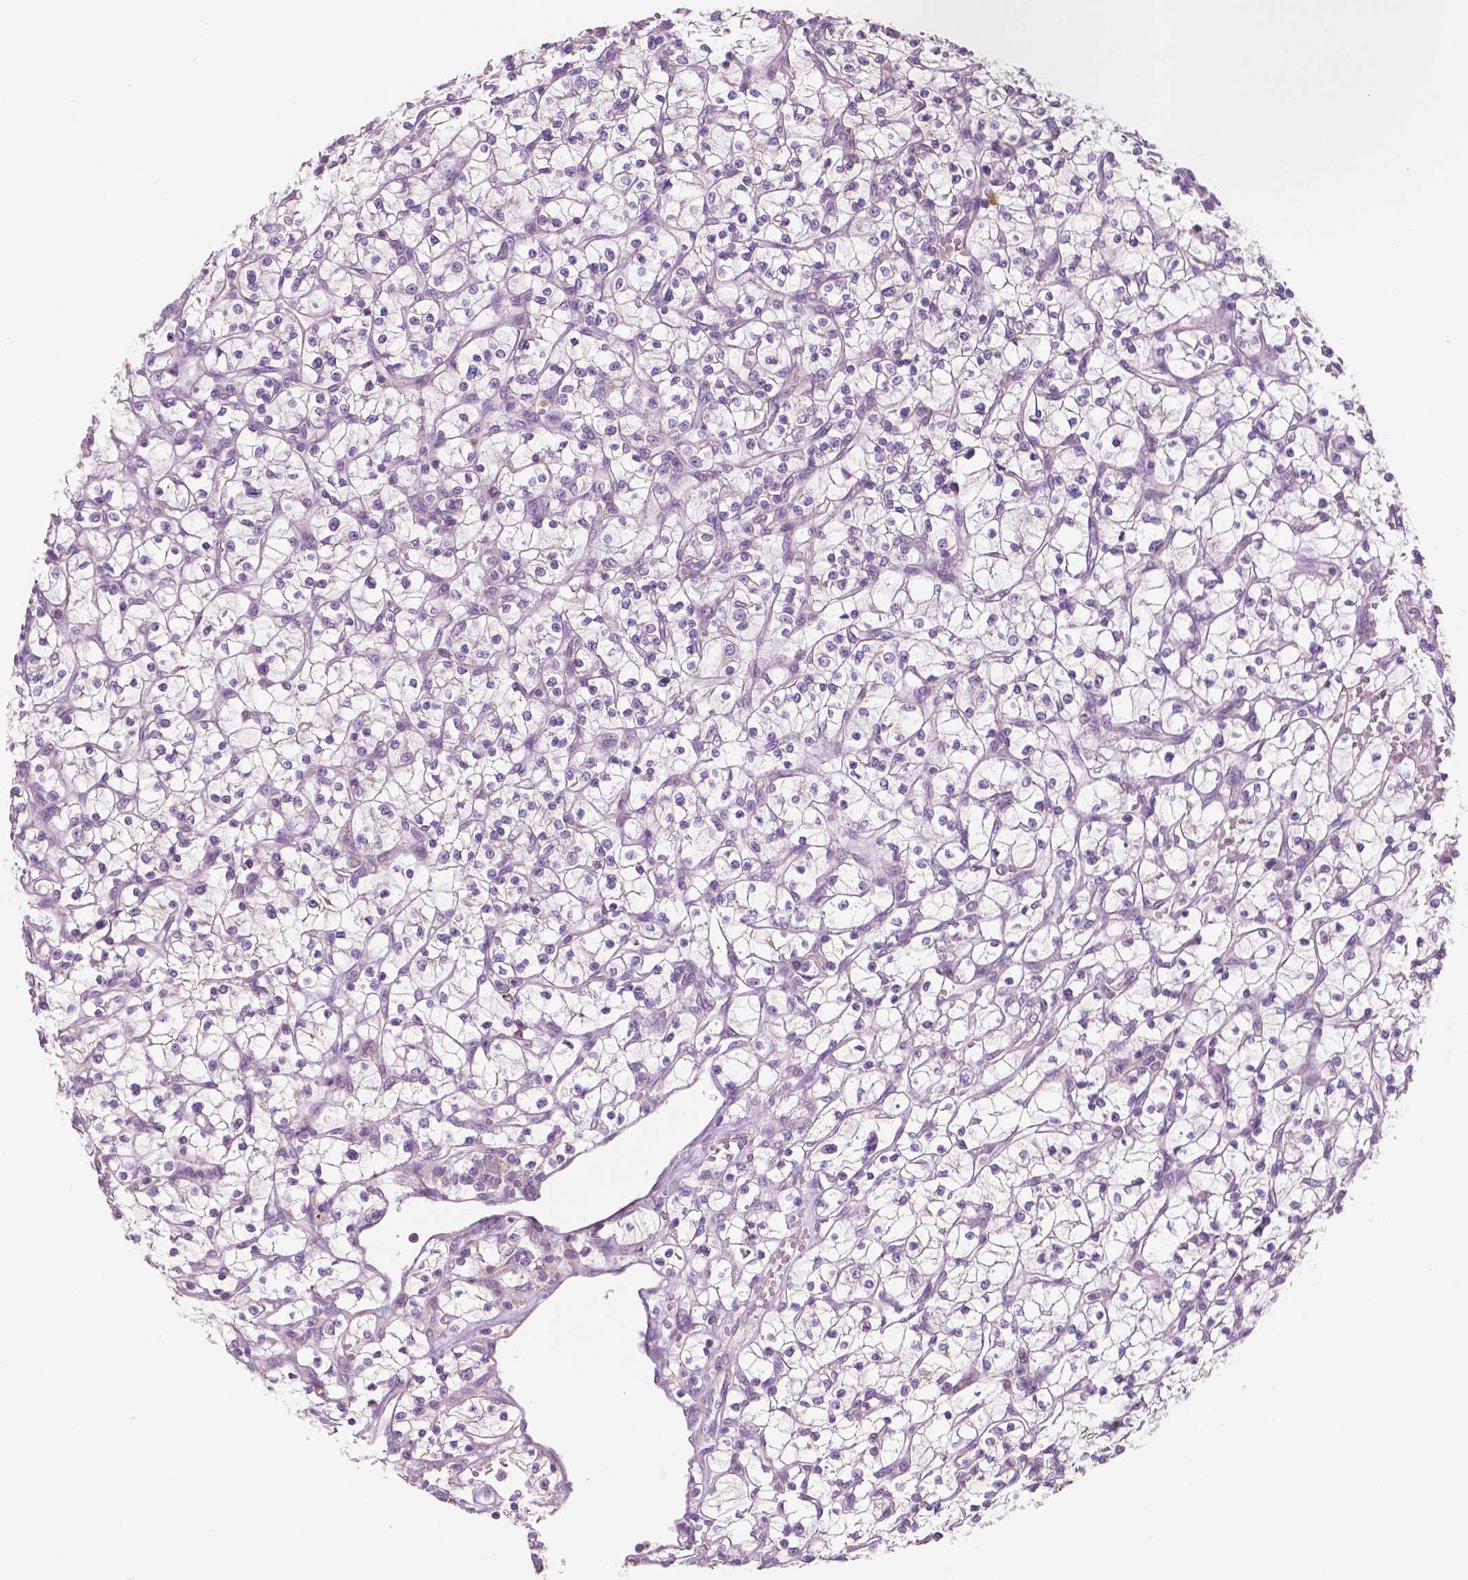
{"staining": {"intensity": "negative", "quantity": "none", "location": "none"}, "tissue": "renal cancer", "cell_type": "Tumor cells", "image_type": "cancer", "snomed": [{"axis": "morphology", "description": "Adenocarcinoma, NOS"}, {"axis": "topography", "description": "Kidney"}], "caption": "Human renal cancer stained for a protein using IHC exhibits no positivity in tumor cells.", "gene": "LRP1B", "patient": {"sex": "female", "age": 64}}